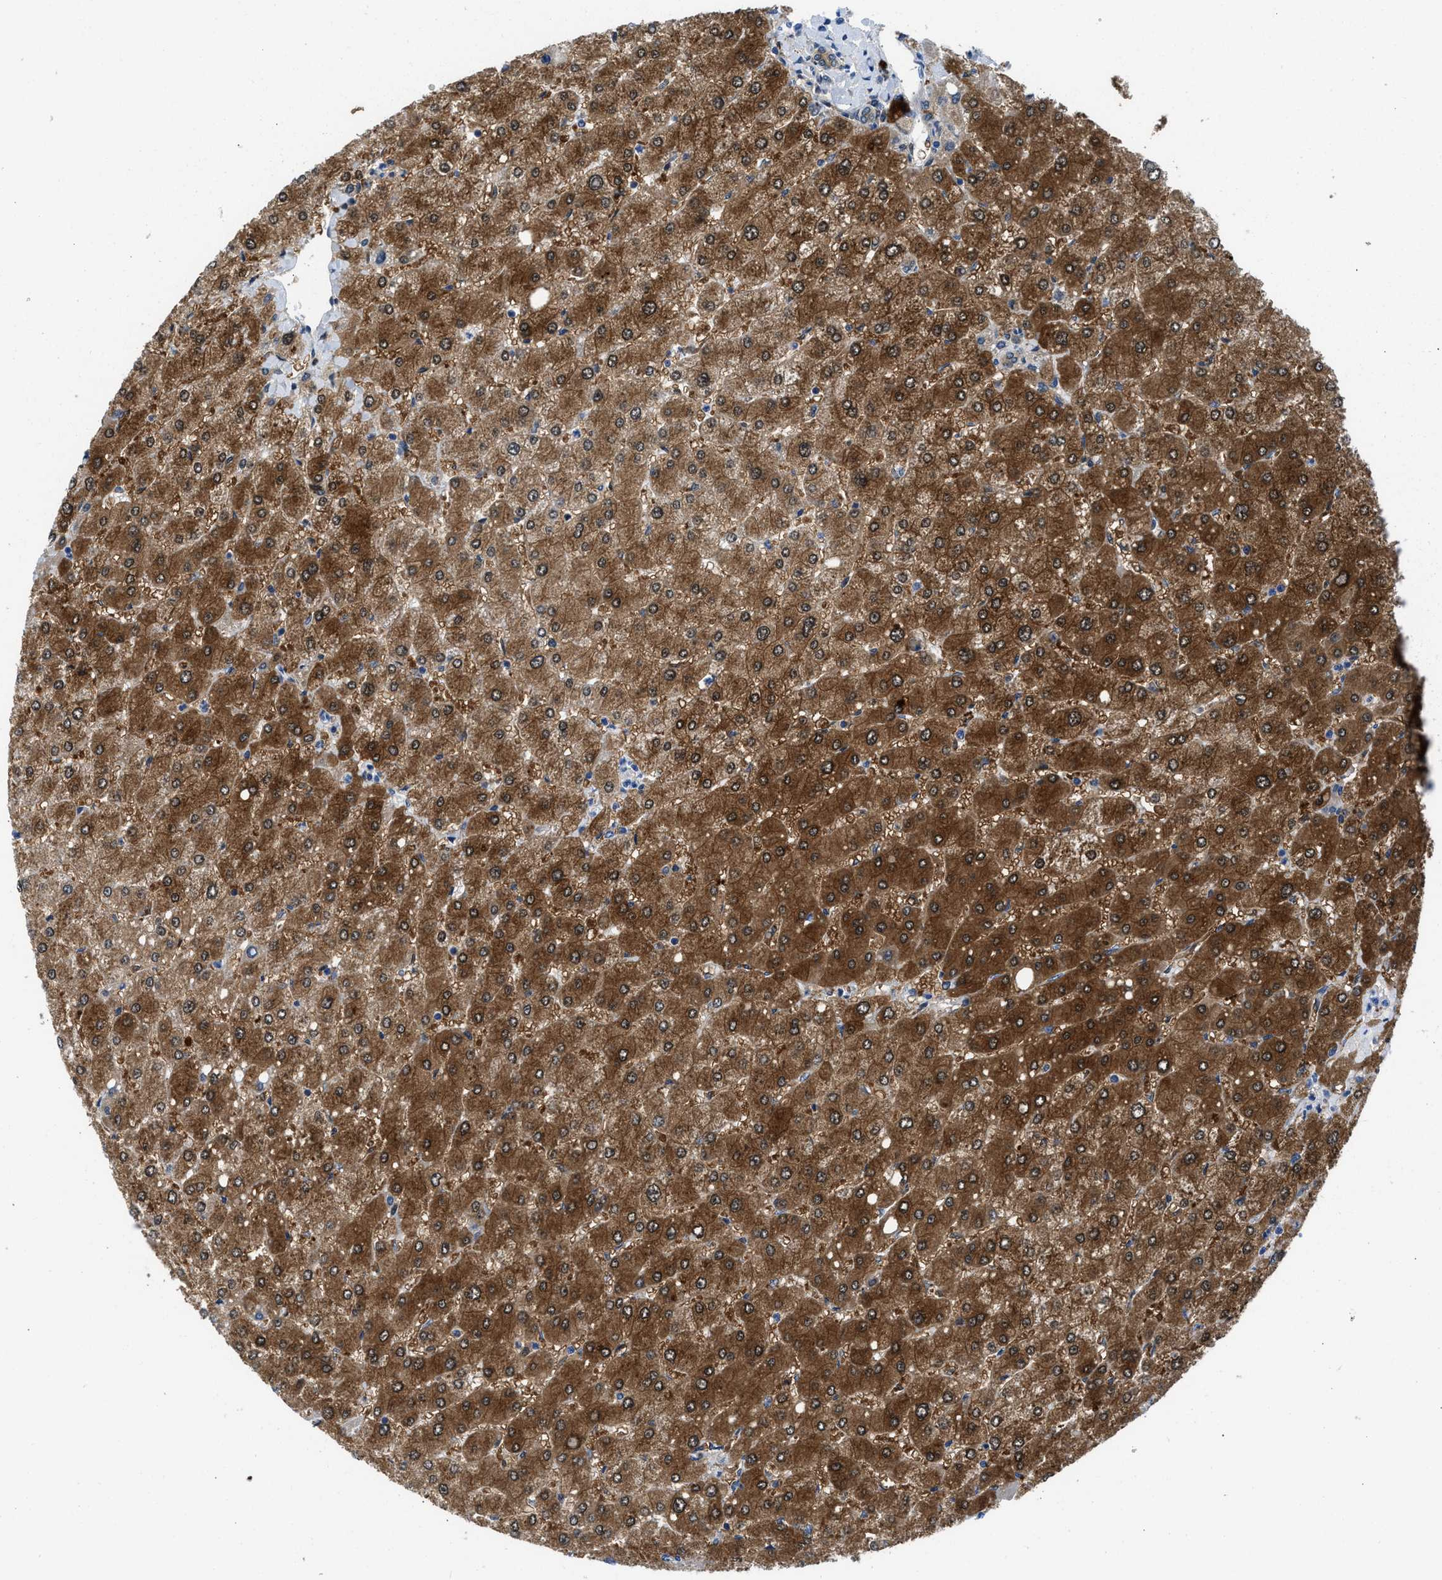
{"staining": {"intensity": "weak", "quantity": ">75%", "location": "cytoplasmic/membranous"}, "tissue": "liver", "cell_type": "Cholangiocytes", "image_type": "normal", "snomed": [{"axis": "morphology", "description": "Normal tissue, NOS"}, {"axis": "topography", "description": "Liver"}], "caption": "A brown stain highlights weak cytoplasmic/membranous positivity of a protein in cholangiocytes of unremarkable human liver.", "gene": "CBR1", "patient": {"sex": "male", "age": 55}}